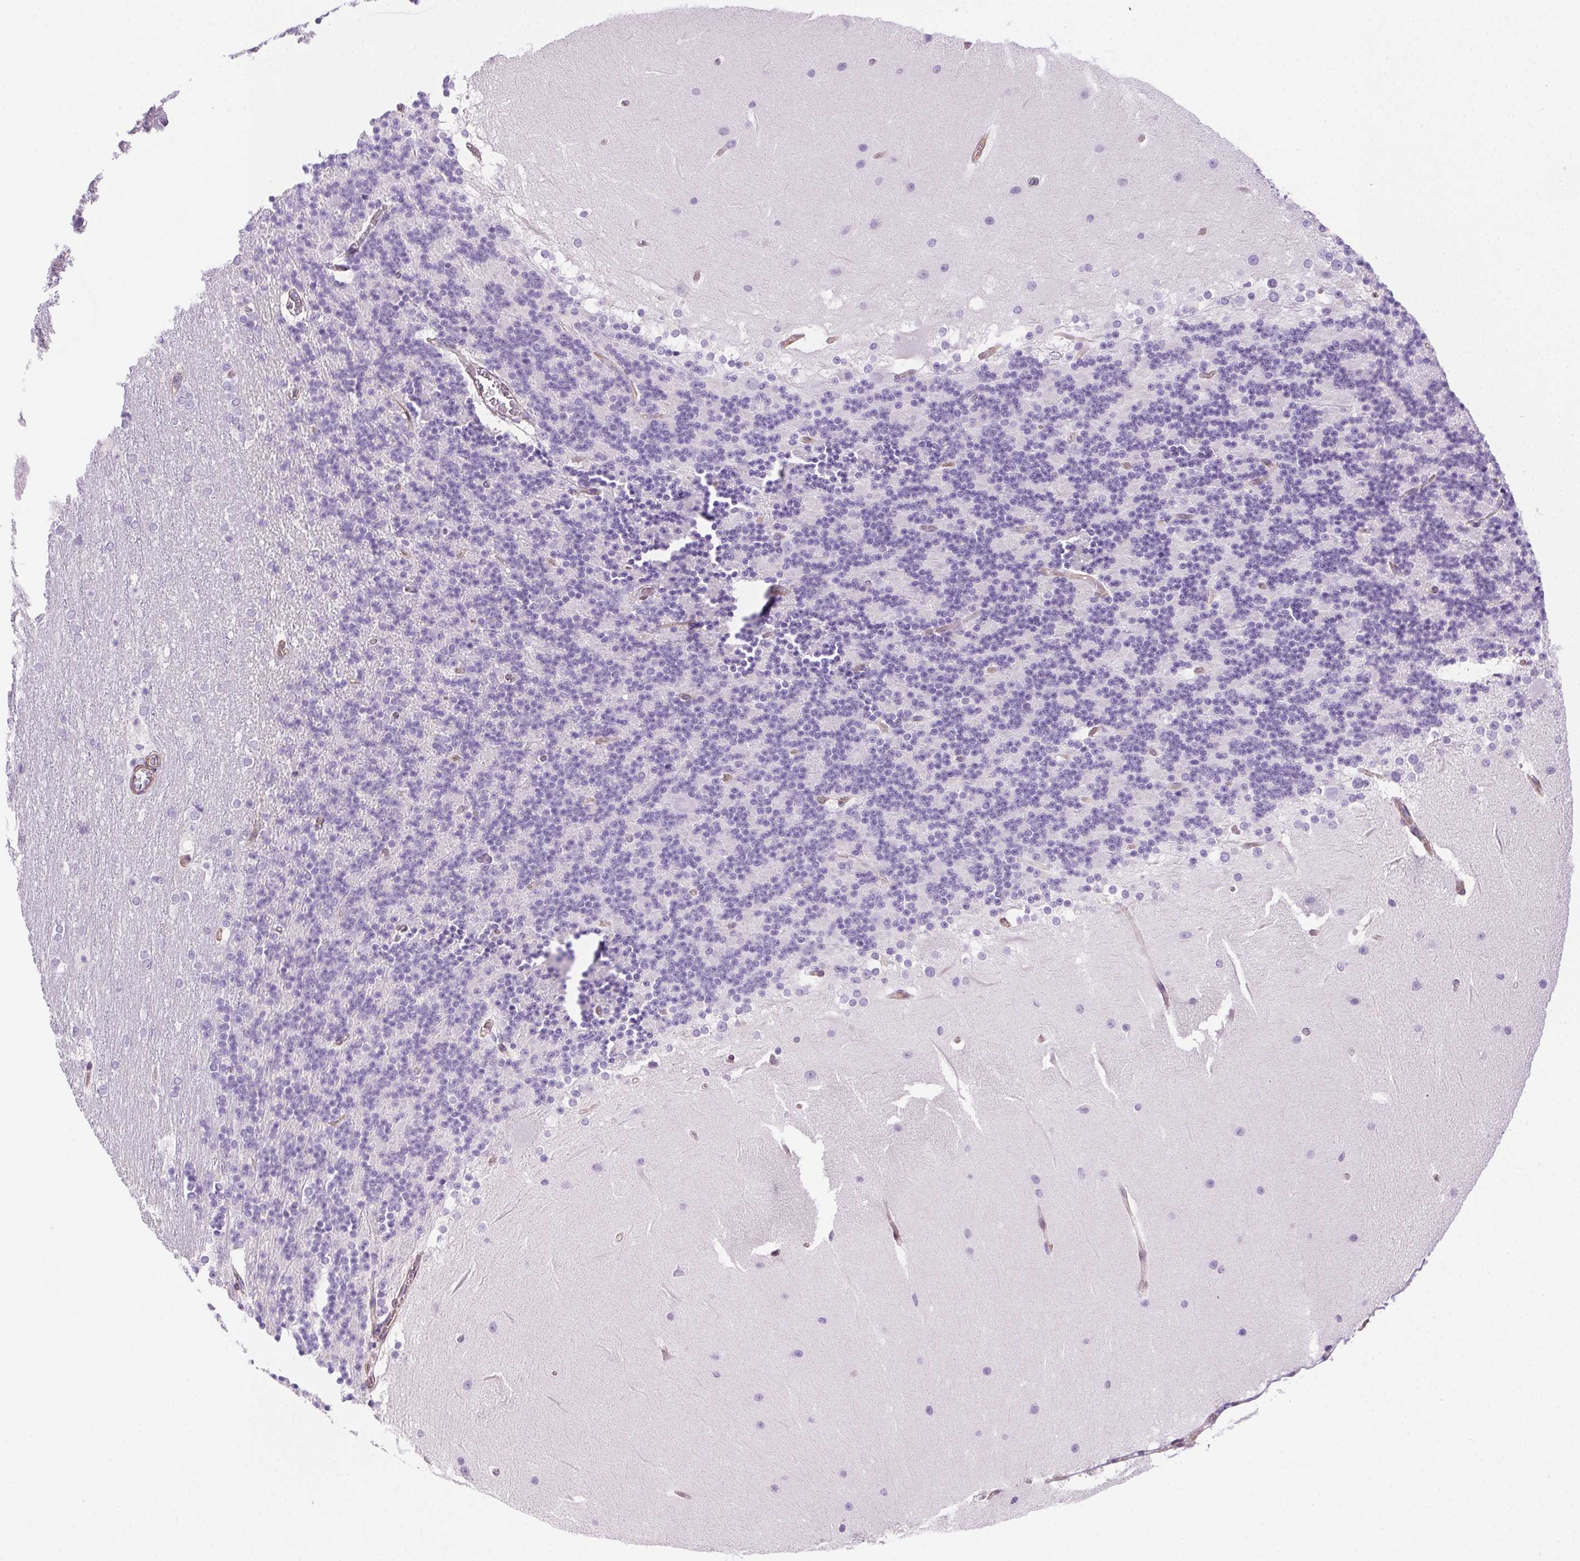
{"staining": {"intensity": "negative", "quantity": "none", "location": "none"}, "tissue": "cerebellum", "cell_type": "Cells in granular layer", "image_type": "normal", "snomed": [{"axis": "morphology", "description": "Normal tissue, NOS"}, {"axis": "topography", "description": "Cerebellum"}], "caption": "IHC of unremarkable cerebellum shows no staining in cells in granular layer.", "gene": "SHCBP1L", "patient": {"sex": "female", "age": 19}}